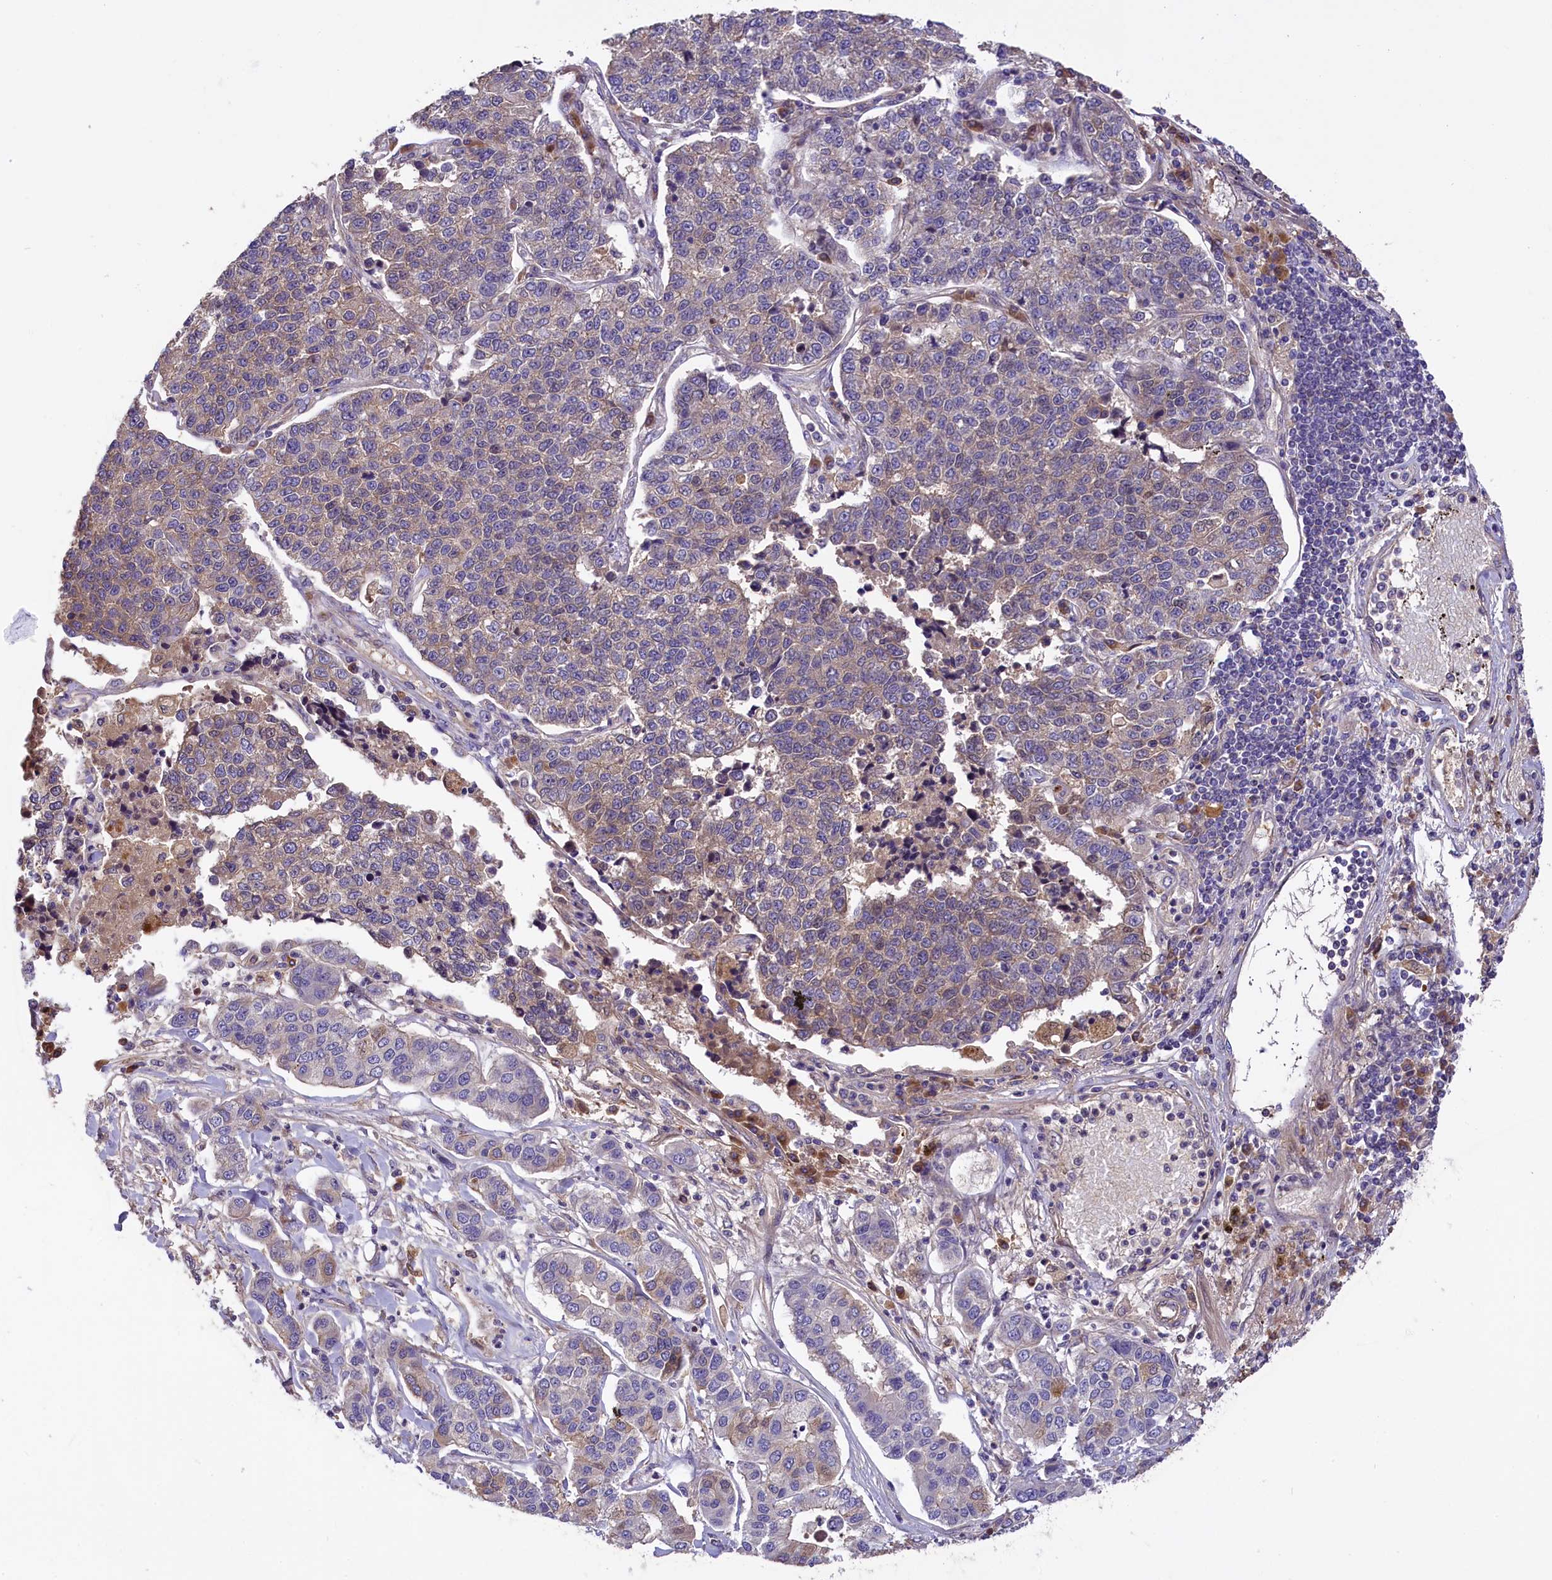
{"staining": {"intensity": "weak", "quantity": "<25%", "location": "cytoplasmic/membranous"}, "tissue": "lung cancer", "cell_type": "Tumor cells", "image_type": "cancer", "snomed": [{"axis": "morphology", "description": "Adenocarcinoma, NOS"}, {"axis": "topography", "description": "Lung"}], "caption": "DAB (3,3'-diaminobenzidine) immunohistochemical staining of adenocarcinoma (lung) displays no significant positivity in tumor cells.", "gene": "SETD6", "patient": {"sex": "male", "age": 49}}